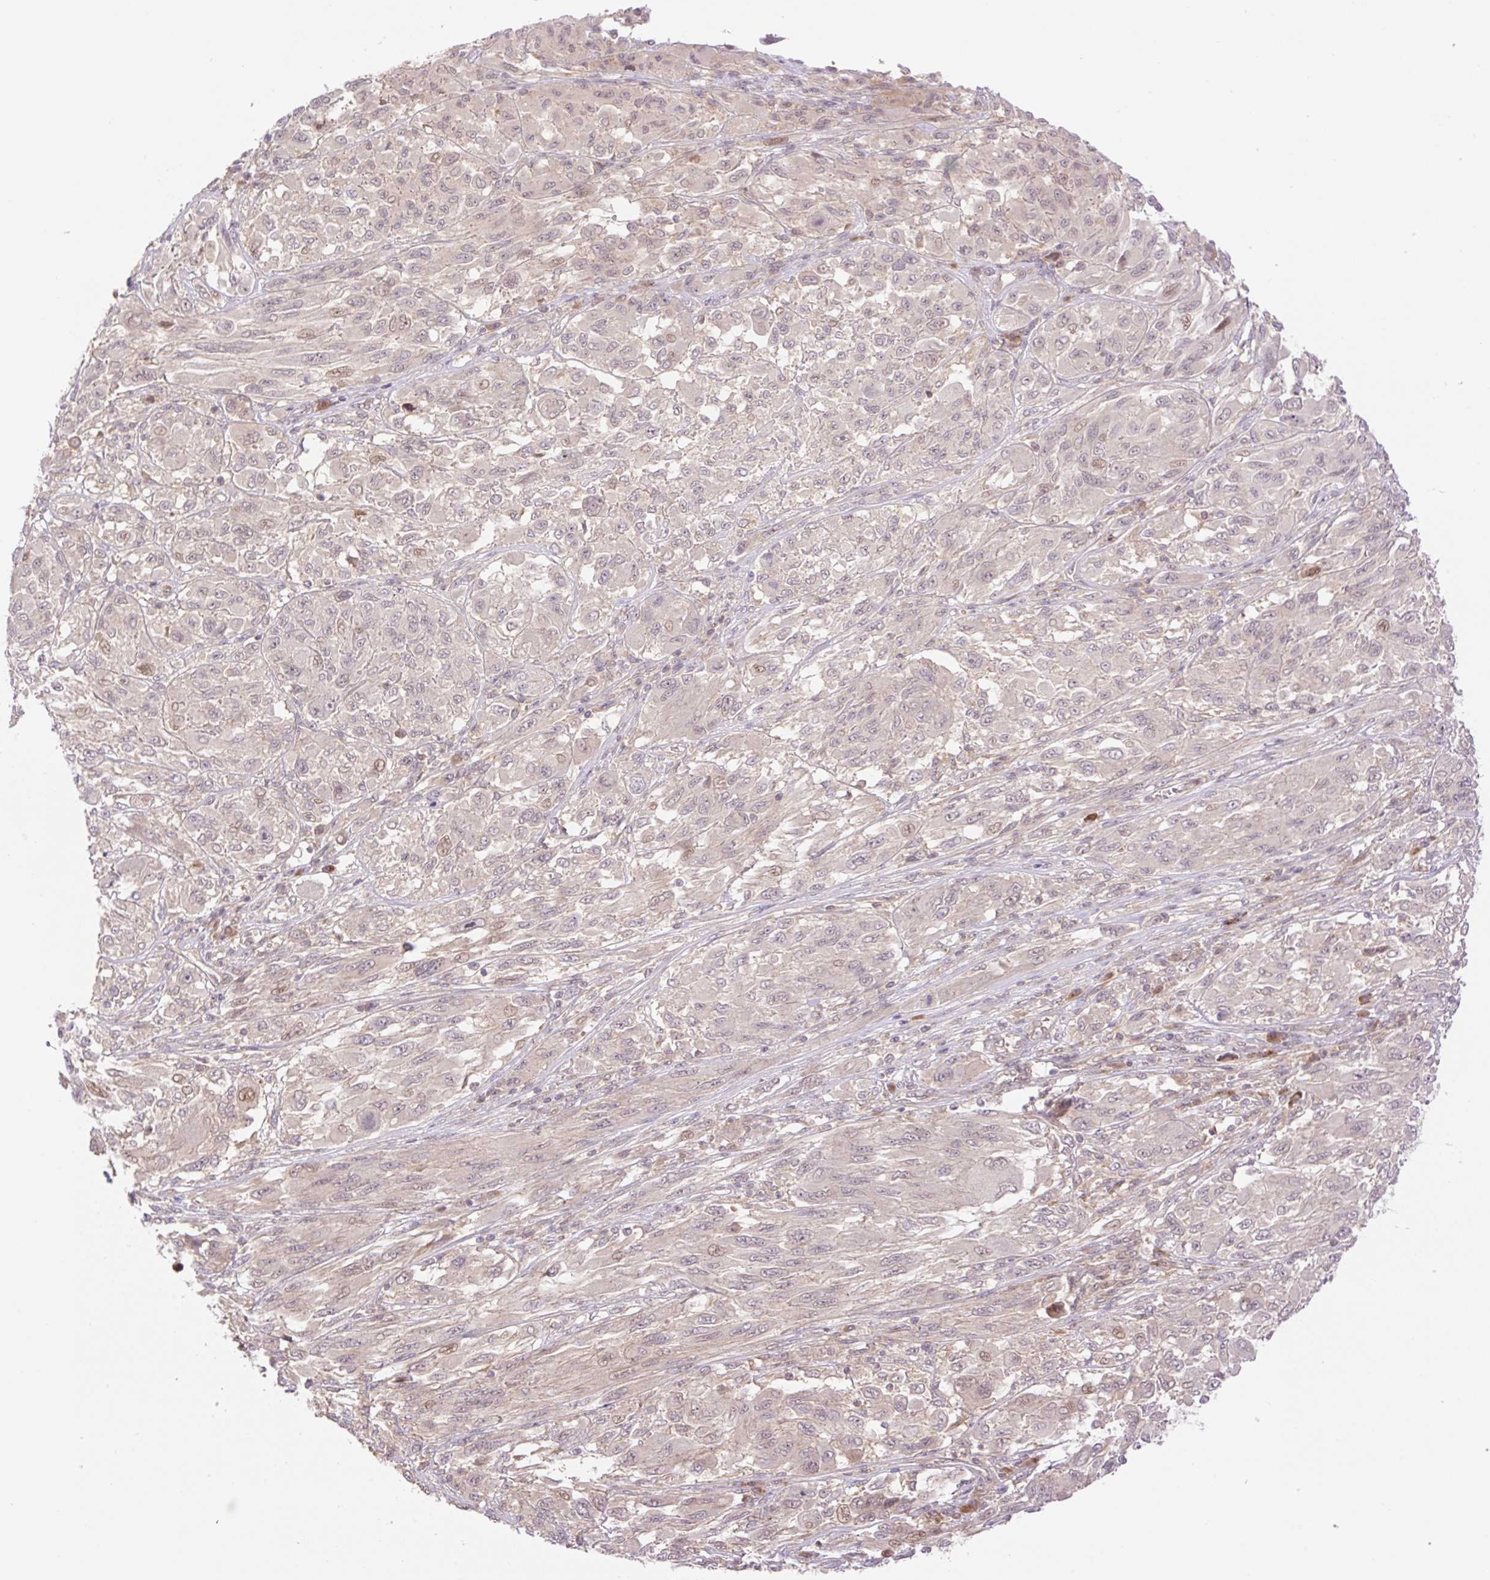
{"staining": {"intensity": "moderate", "quantity": "<25%", "location": "nuclear"}, "tissue": "melanoma", "cell_type": "Tumor cells", "image_type": "cancer", "snomed": [{"axis": "morphology", "description": "Malignant melanoma, NOS"}, {"axis": "topography", "description": "Skin"}], "caption": "DAB (3,3'-diaminobenzidine) immunohistochemical staining of human malignant melanoma demonstrates moderate nuclear protein staining in about <25% of tumor cells. The staining is performed using DAB (3,3'-diaminobenzidine) brown chromogen to label protein expression. The nuclei are counter-stained blue using hematoxylin.", "gene": "VPS25", "patient": {"sex": "female", "age": 91}}